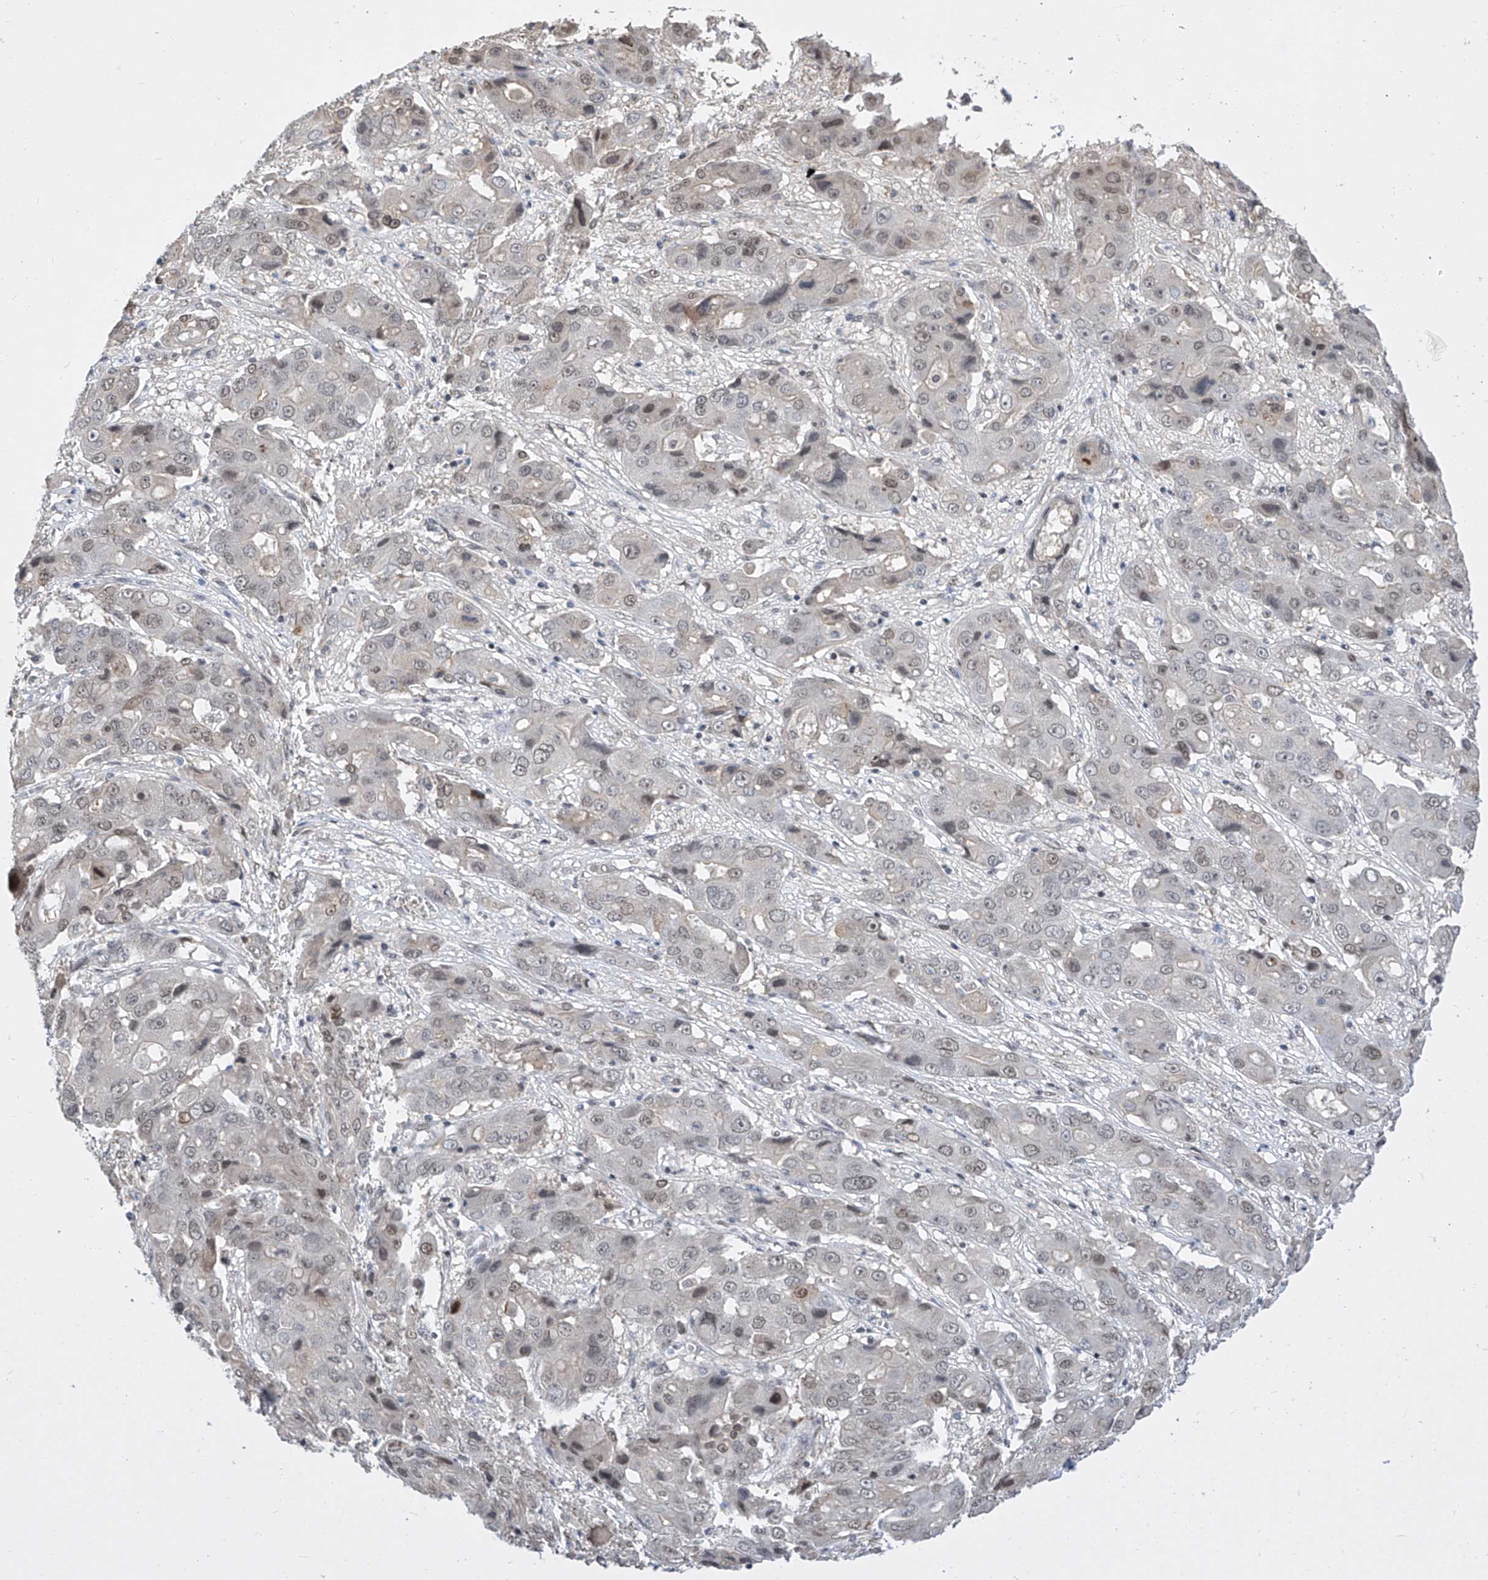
{"staining": {"intensity": "weak", "quantity": "<25%", "location": "nuclear"}, "tissue": "liver cancer", "cell_type": "Tumor cells", "image_type": "cancer", "snomed": [{"axis": "morphology", "description": "Cholangiocarcinoma"}, {"axis": "topography", "description": "Liver"}], "caption": "Immunohistochemistry (IHC) image of human cholangiocarcinoma (liver) stained for a protein (brown), which demonstrates no positivity in tumor cells.", "gene": "CETN2", "patient": {"sex": "male", "age": 67}}